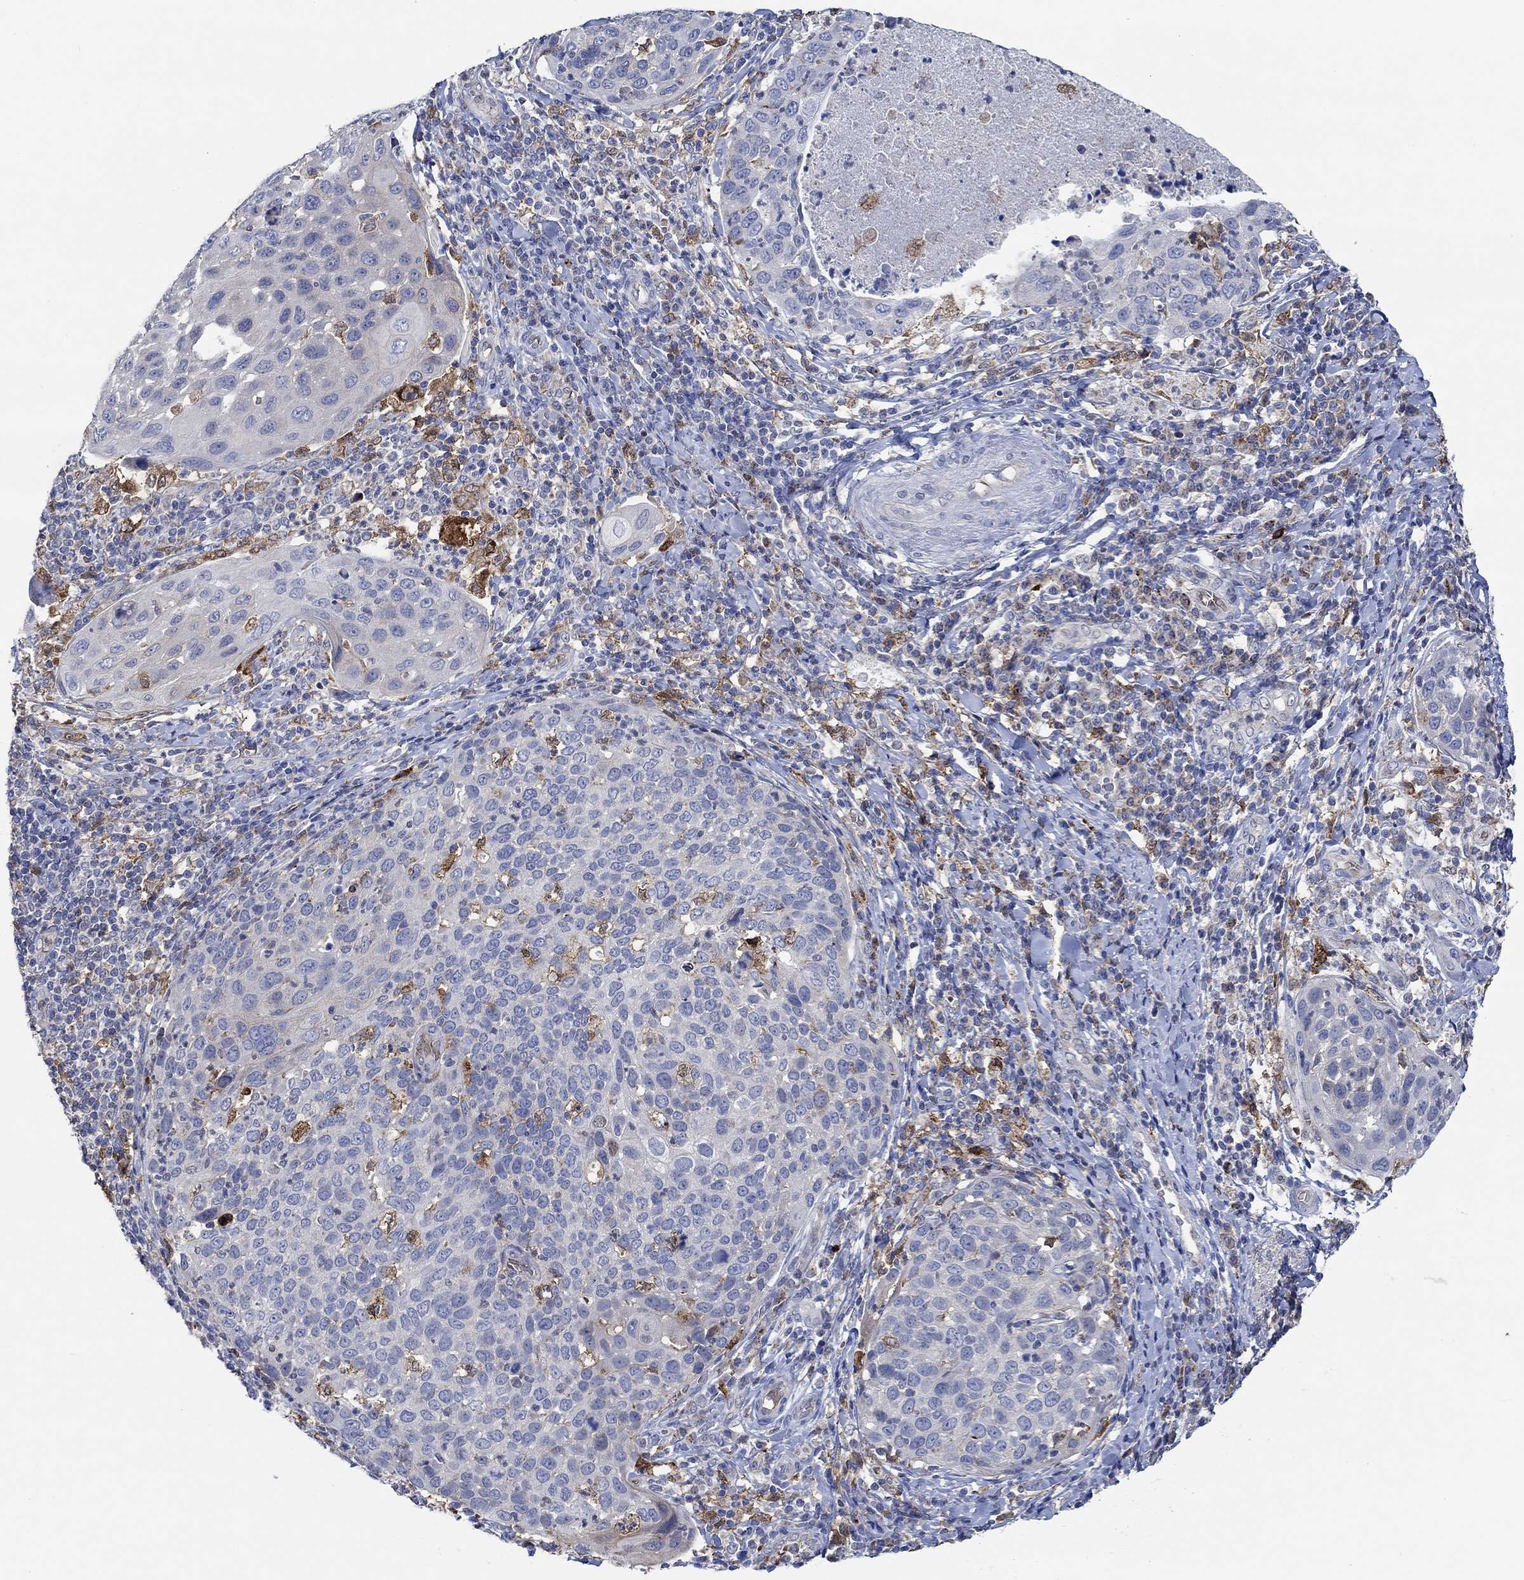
{"staining": {"intensity": "negative", "quantity": "none", "location": "none"}, "tissue": "cervical cancer", "cell_type": "Tumor cells", "image_type": "cancer", "snomed": [{"axis": "morphology", "description": "Squamous cell carcinoma, NOS"}, {"axis": "topography", "description": "Cervix"}], "caption": "Tumor cells show no significant protein expression in squamous cell carcinoma (cervical).", "gene": "MPP1", "patient": {"sex": "female", "age": 54}}